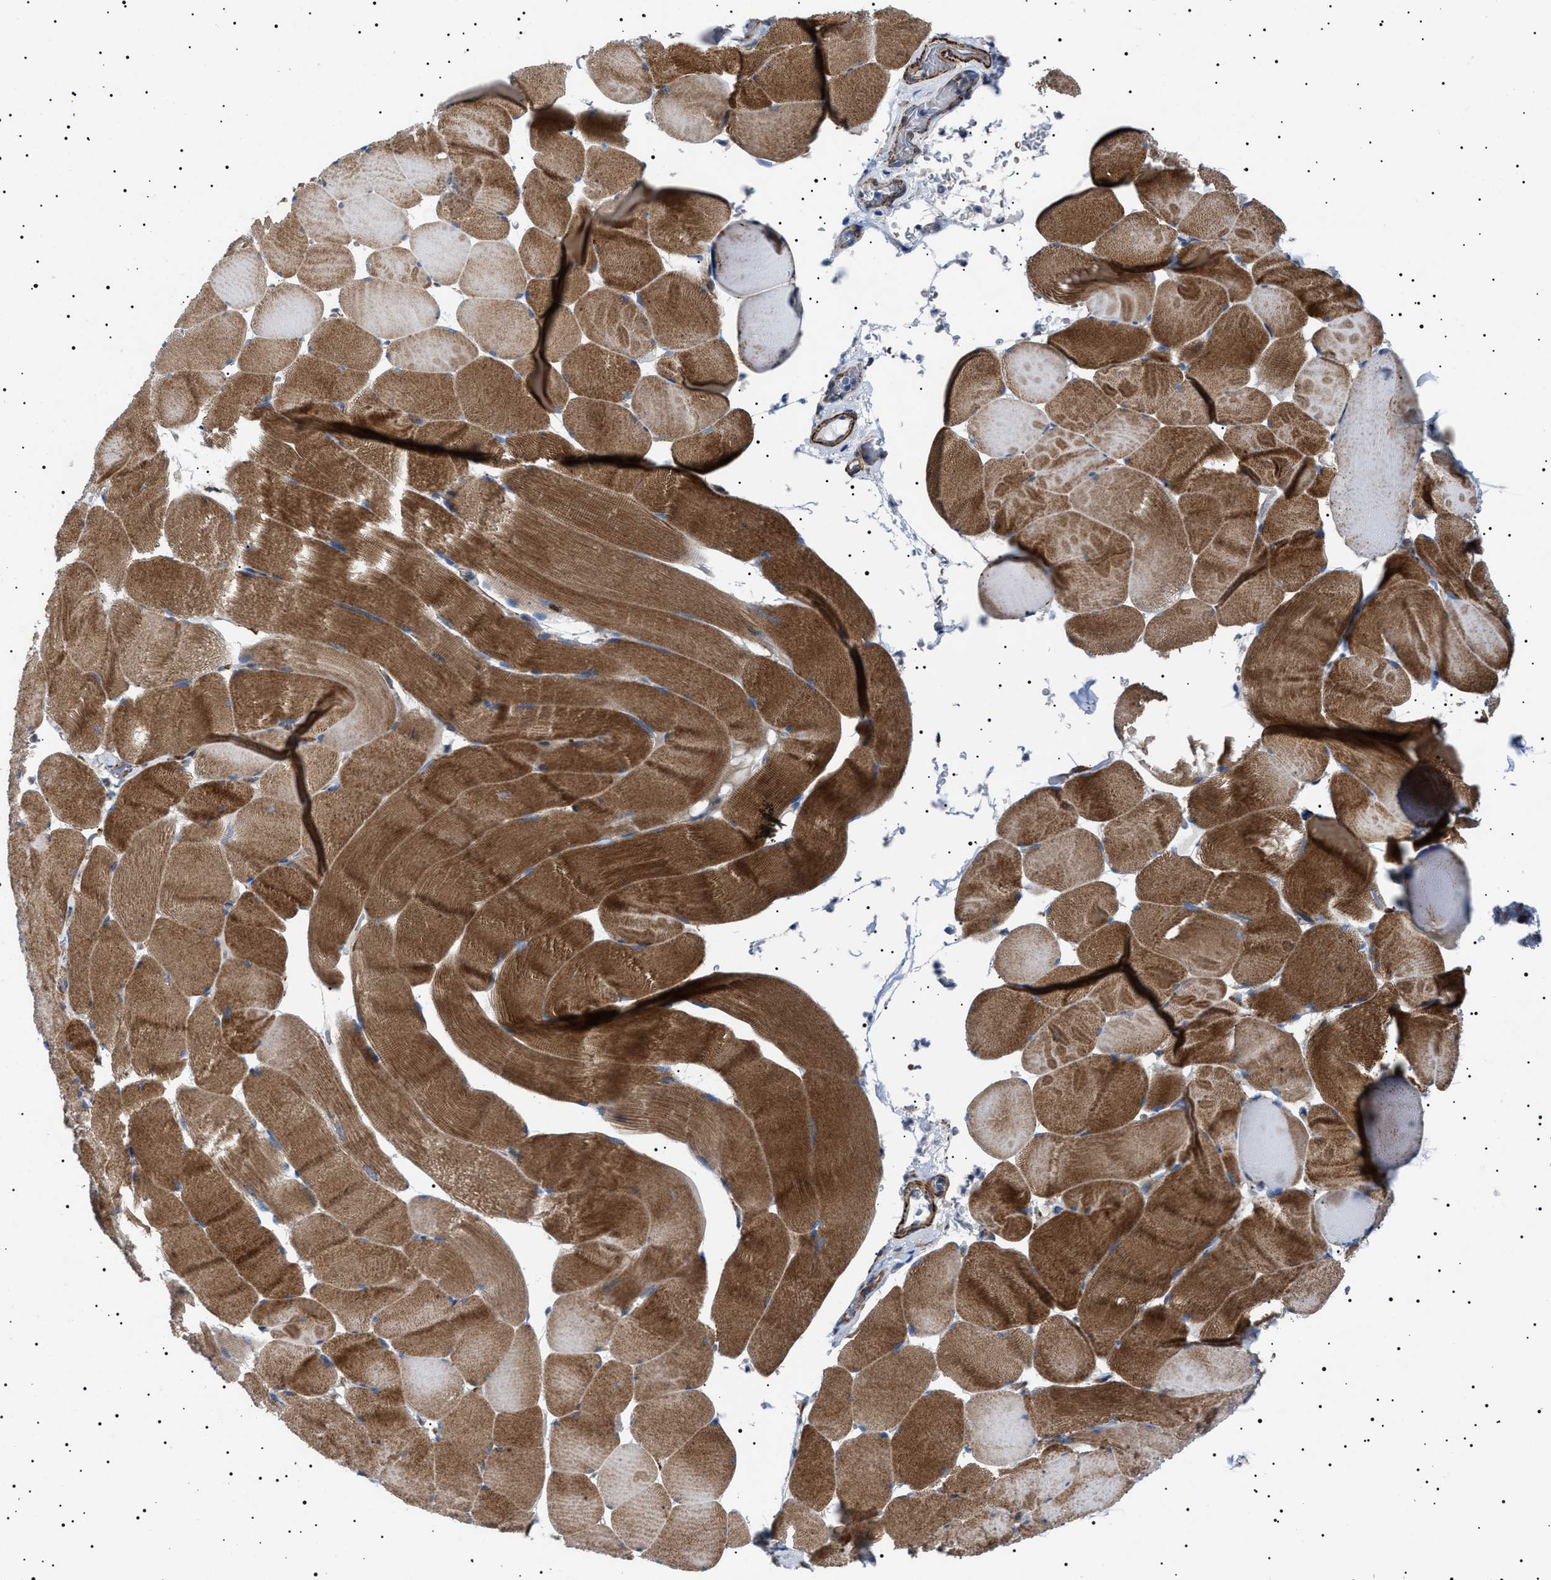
{"staining": {"intensity": "strong", "quantity": ">75%", "location": "cytoplasmic/membranous"}, "tissue": "skeletal muscle", "cell_type": "Myocytes", "image_type": "normal", "snomed": [{"axis": "morphology", "description": "Normal tissue, NOS"}, {"axis": "topography", "description": "Skeletal muscle"}], "caption": "The micrograph displays immunohistochemical staining of benign skeletal muscle. There is strong cytoplasmic/membranous staining is seen in about >75% of myocytes.", "gene": "NEU1", "patient": {"sex": "male", "age": 62}}